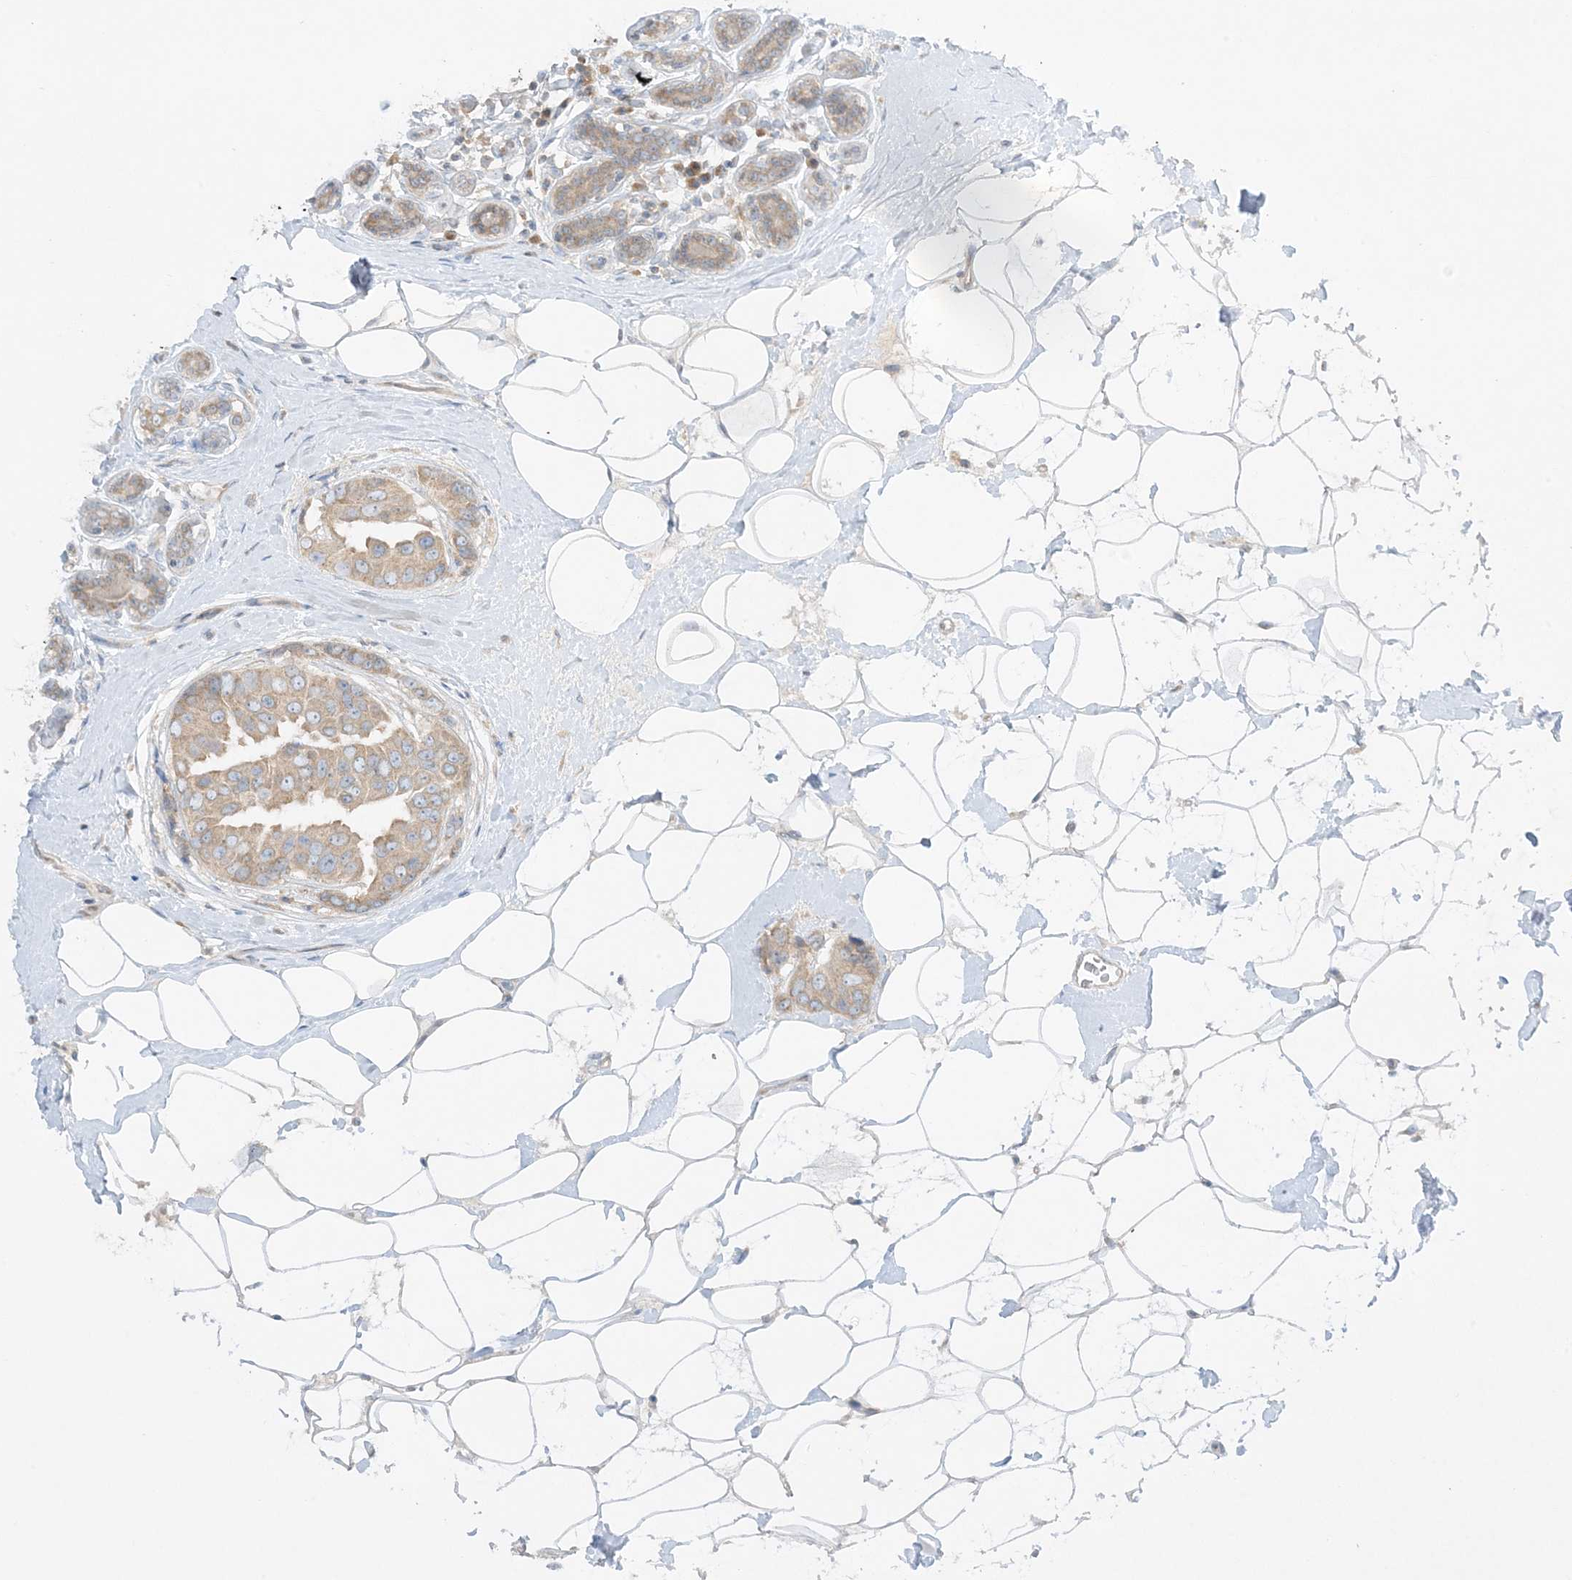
{"staining": {"intensity": "moderate", "quantity": ">75%", "location": "cytoplasmic/membranous"}, "tissue": "breast cancer", "cell_type": "Tumor cells", "image_type": "cancer", "snomed": [{"axis": "morphology", "description": "Normal tissue, NOS"}, {"axis": "morphology", "description": "Duct carcinoma"}, {"axis": "topography", "description": "Breast"}], "caption": "The micrograph demonstrates a brown stain indicating the presence of a protein in the cytoplasmic/membranous of tumor cells in breast cancer. The staining was performed using DAB (3,3'-diaminobenzidine) to visualize the protein expression in brown, while the nuclei were stained in blue with hematoxylin (Magnification: 20x).", "gene": "RPP40", "patient": {"sex": "female", "age": 39}}